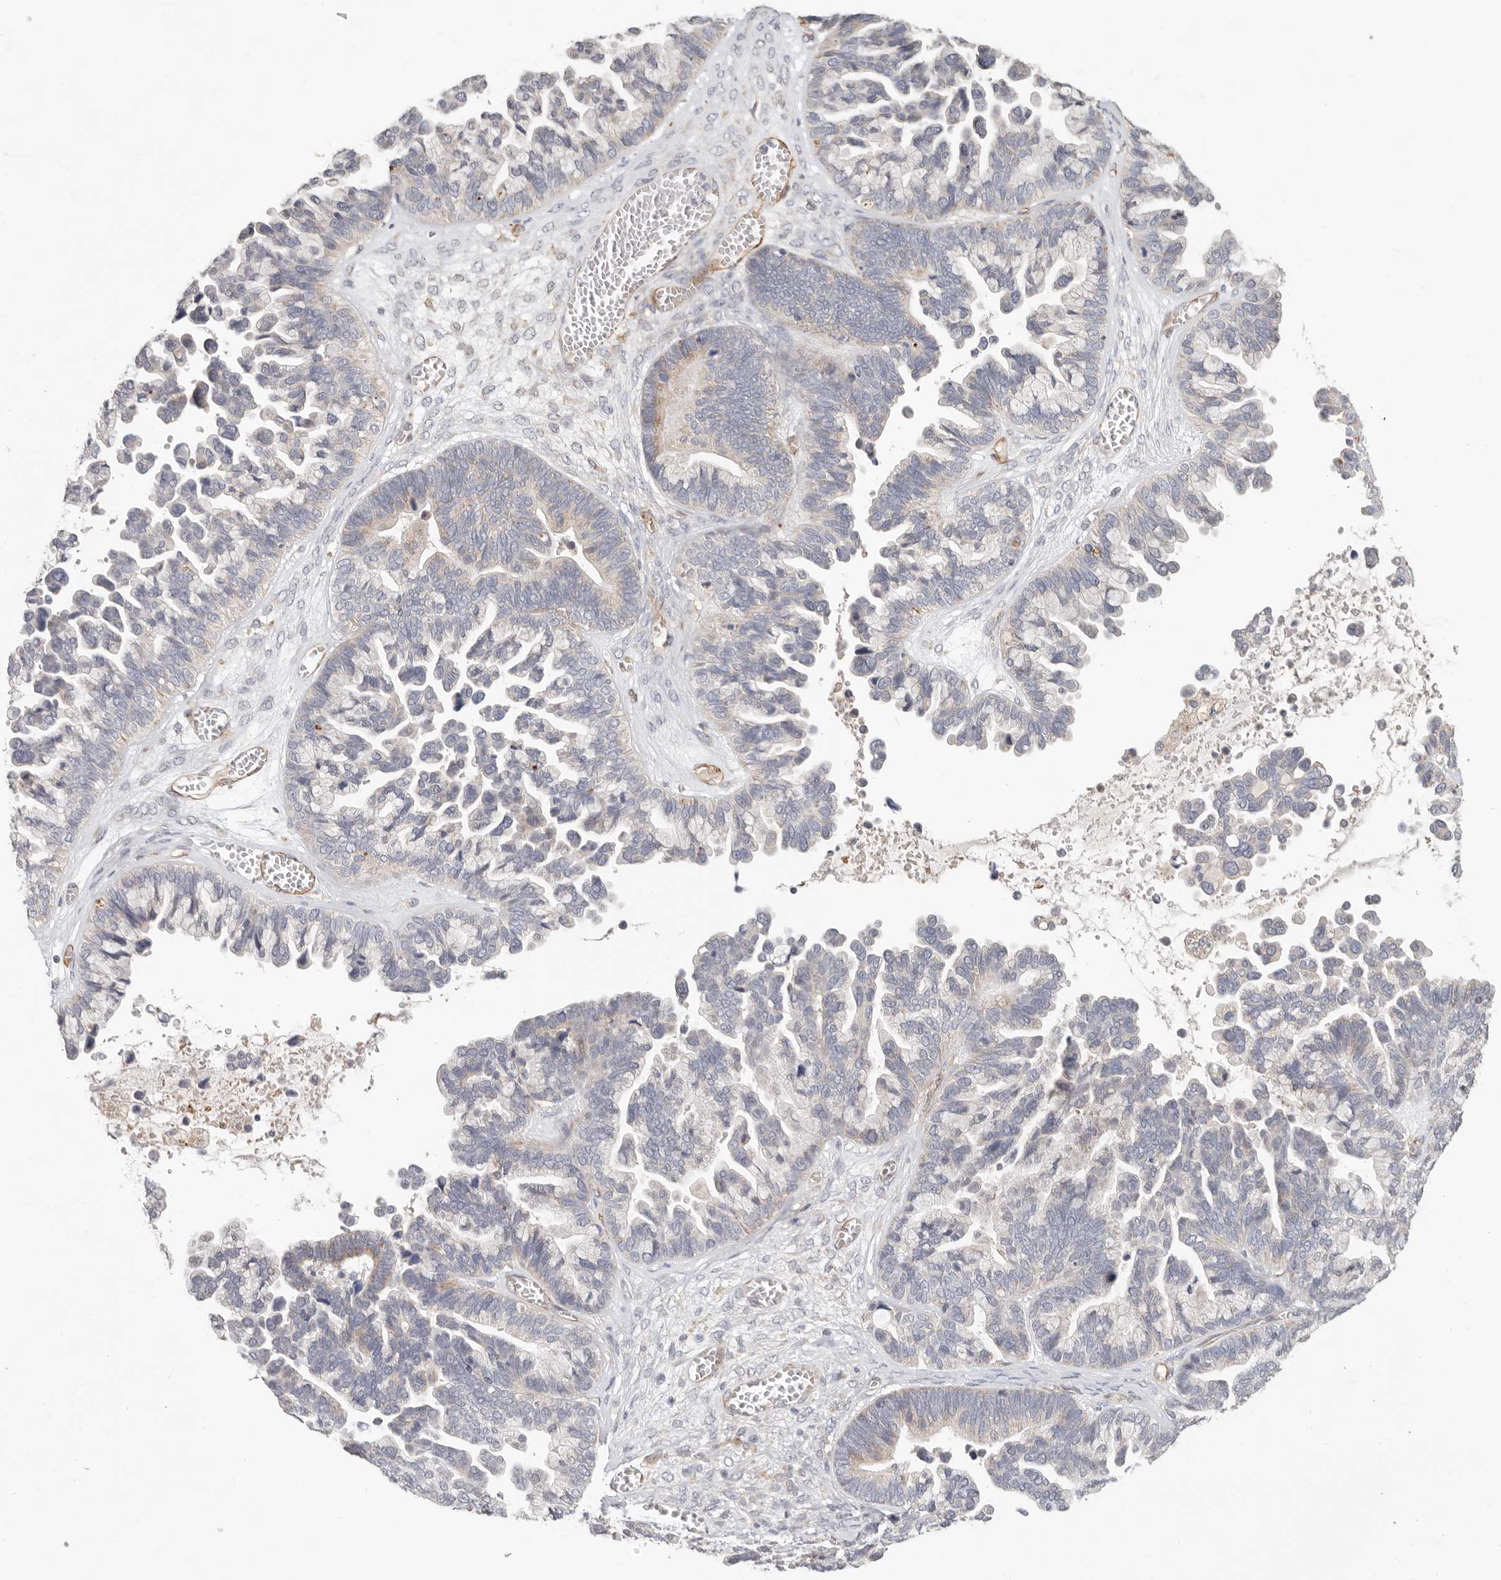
{"staining": {"intensity": "negative", "quantity": "none", "location": "none"}, "tissue": "ovarian cancer", "cell_type": "Tumor cells", "image_type": "cancer", "snomed": [{"axis": "morphology", "description": "Cystadenocarcinoma, serous, NOS"}, {"axis": "topography", "description": "Ovary"}], "caption": "Immunohistochemistry (IHC) of human ovarian cancer (serous cystadenocarcinoma) reveals no expression in tumor cells.", "gene": "SPRING1", "patient": {"sex": "female", "age": 56}}